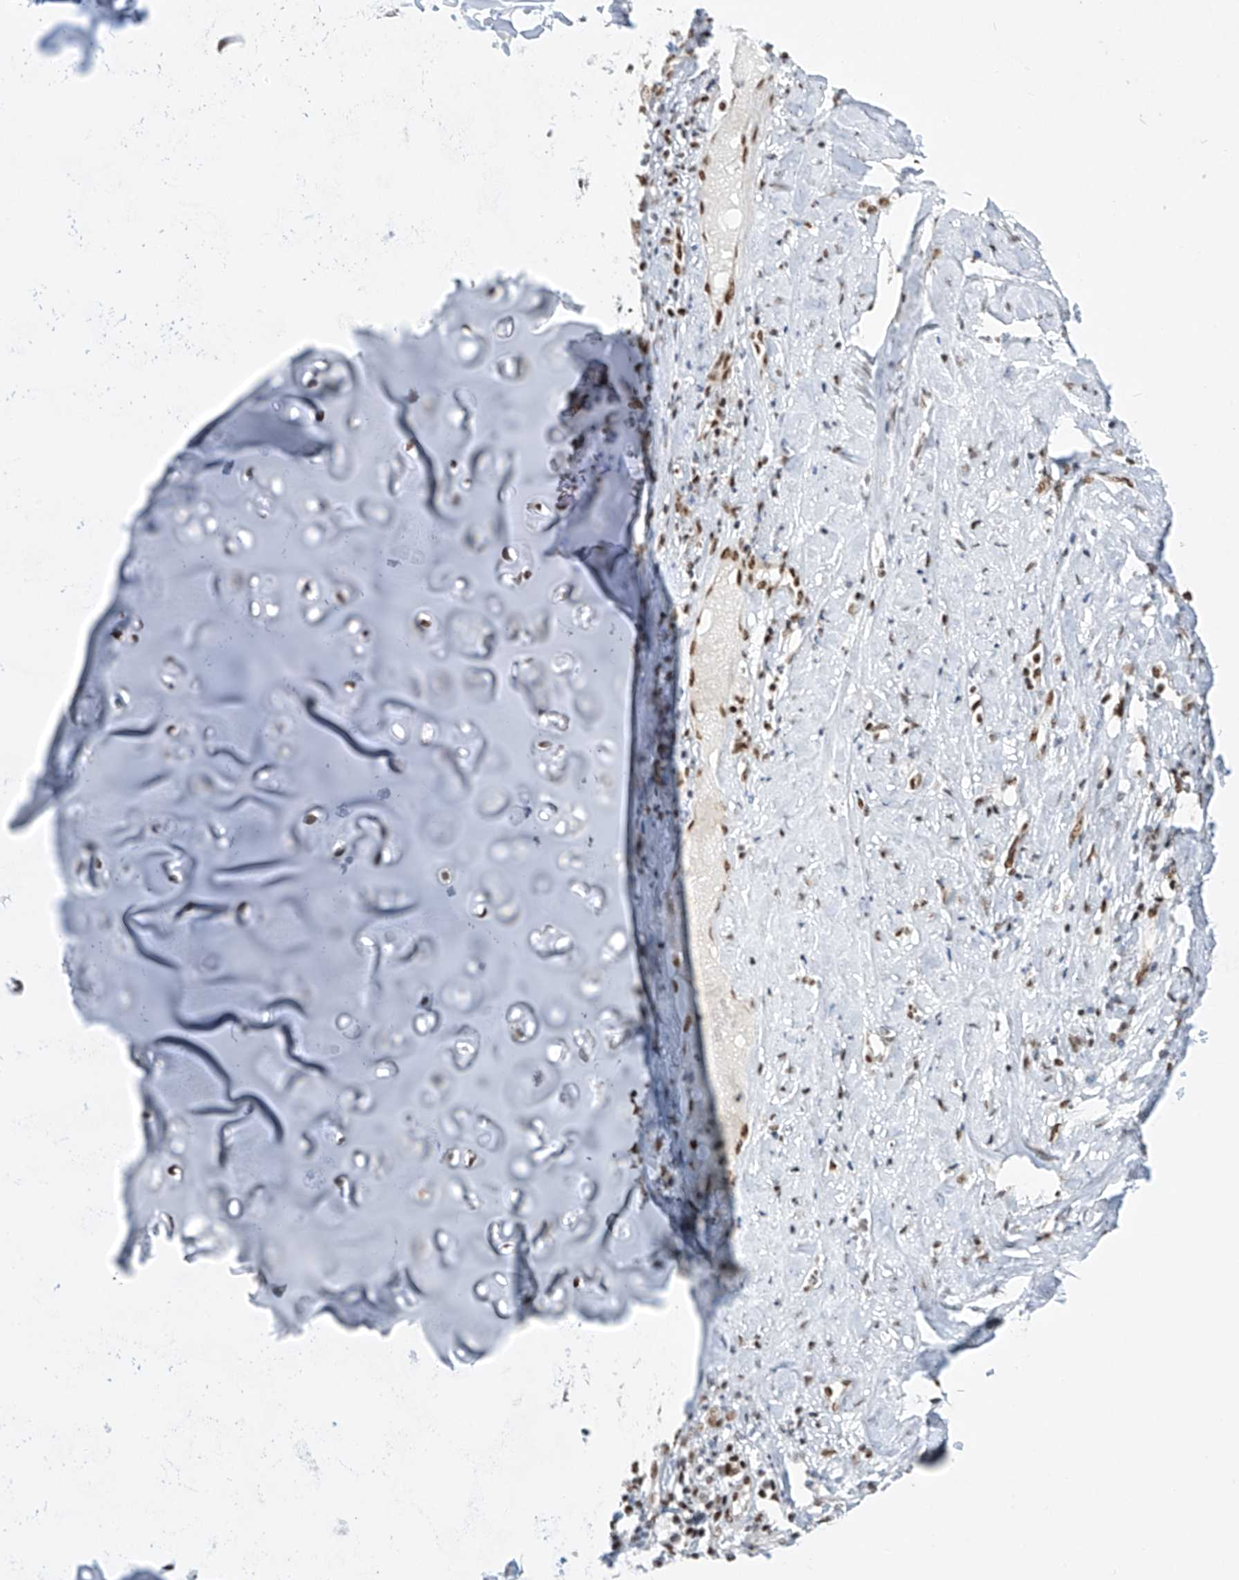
{"staining": {"intensity": "moderate", "quantity": ">75%", "location": "nuclear"}, "tissue": "adipose tissue", "cell_type": "Adipocytes", "image_type": "normal", "snomed": [{"axis": "morphology", "description": "Normal tissue, NOS"}, {"axis": "morphology", "description": "Basal cell carcinoma"}, {"axis": "topography", "description": "Cartilage tissue"}, {"axis": "topography", "description": "Nasopharynx"}, {"axis": "topography", "description": "Oral tissue"}], "caption": "Brown immunohistochemical staining in benign human adipose tissue demonstrates moderate nuclear positivity in about >75% of adipocytes.", "gene": "TAF4", "patient": {"sex": "female", "age": 77}}